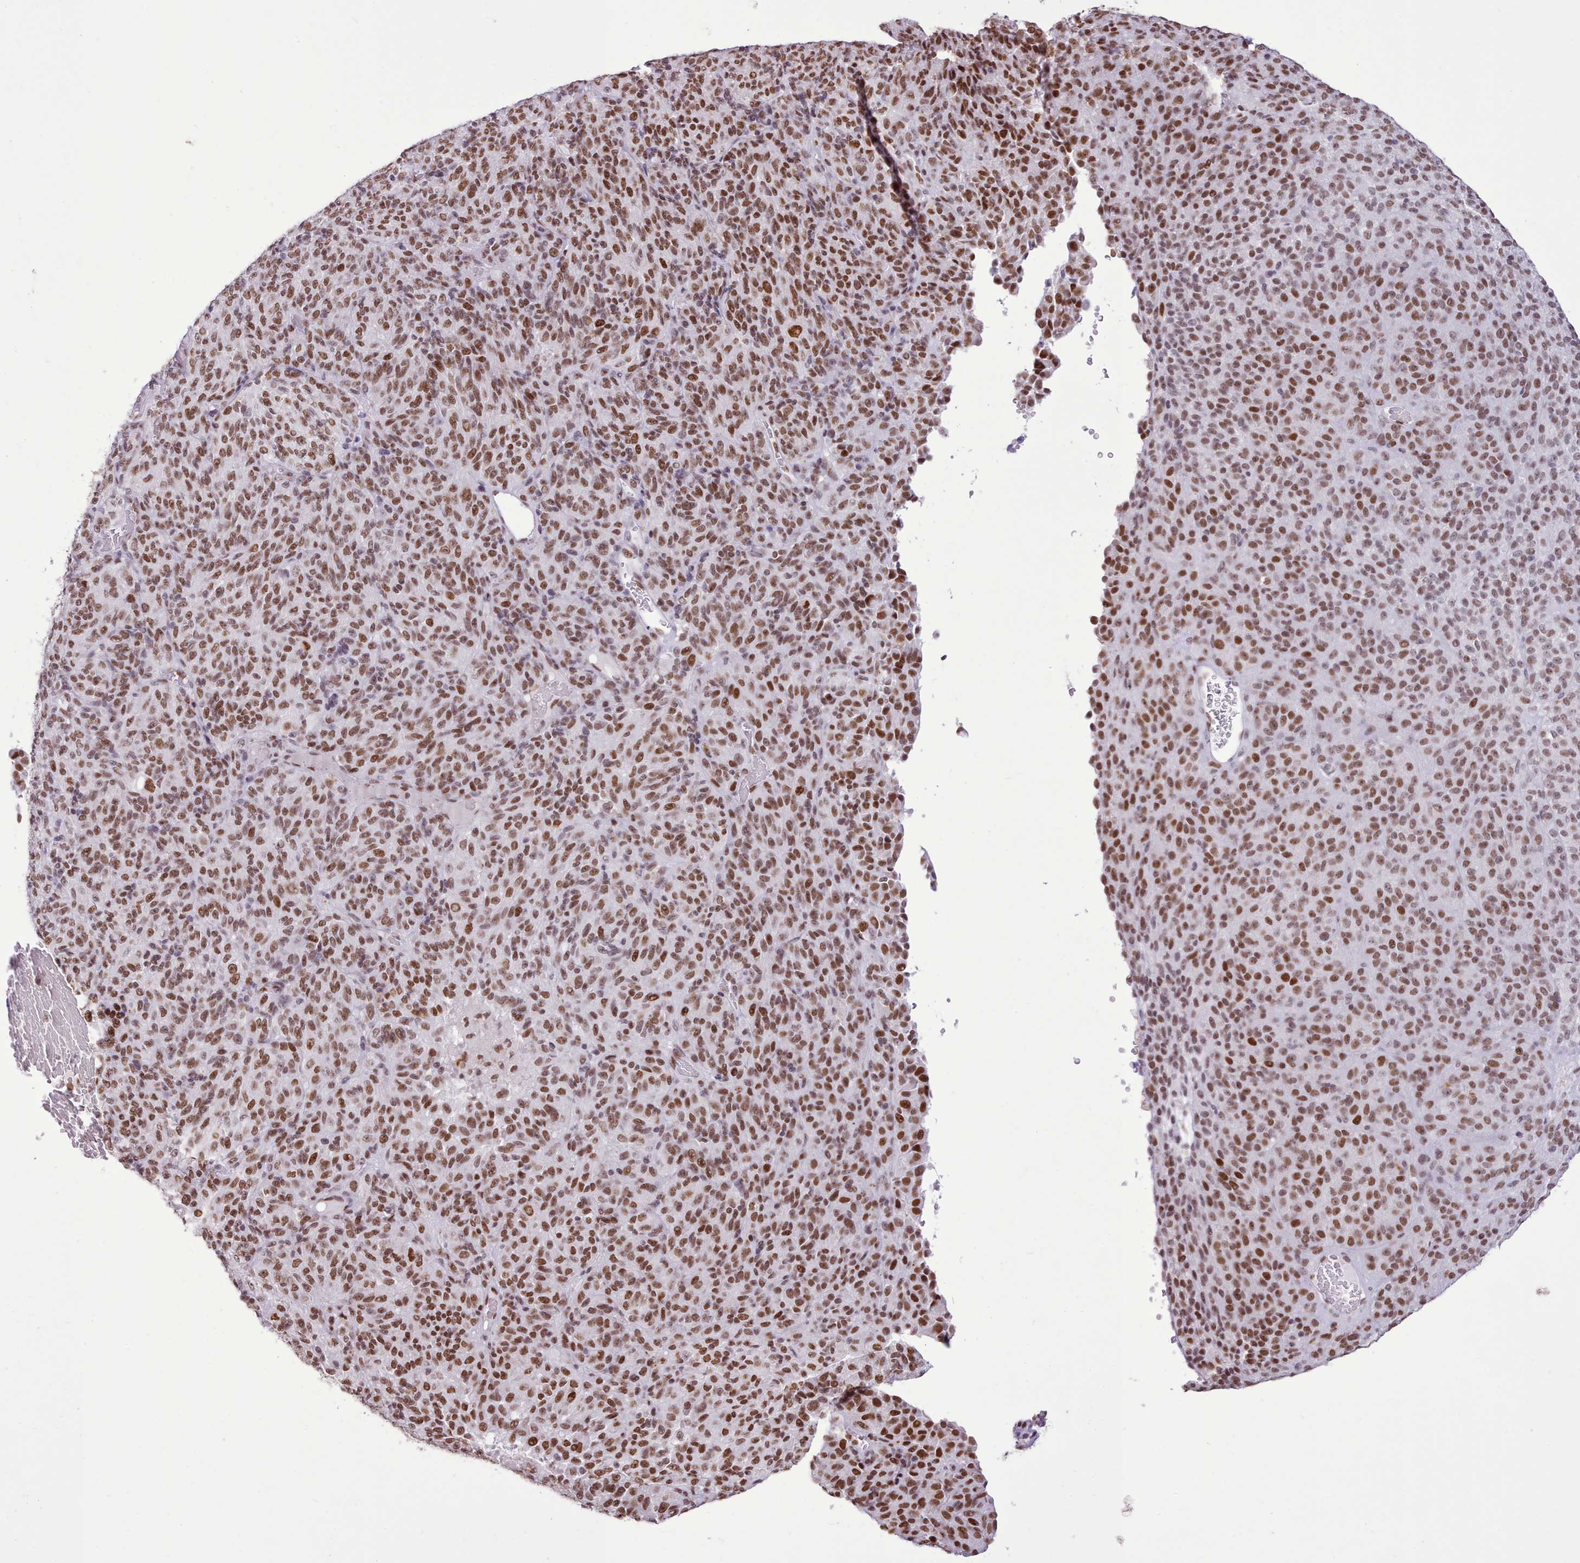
{"staining": {"intensity": "strong", "quantity": ">75%", "location": "nuclear"}, "tissue": "melanoma", "cell_type": "Tumor cells", "image_type": "cancer", "snomed": [{"axis": "morphology", "description": "Malignant melanoma, Metastatic site"}, {"axis": "topography", "description": "Brain"}], "caption": "There is high levels of strong nuclear positivity in tumor cells of malignant melanoma (metastatic site), as demonstrated by immunohistochemical staining (brown color).", "gene": "TAF15", "patient": {"sex": "female", "age": 56}}